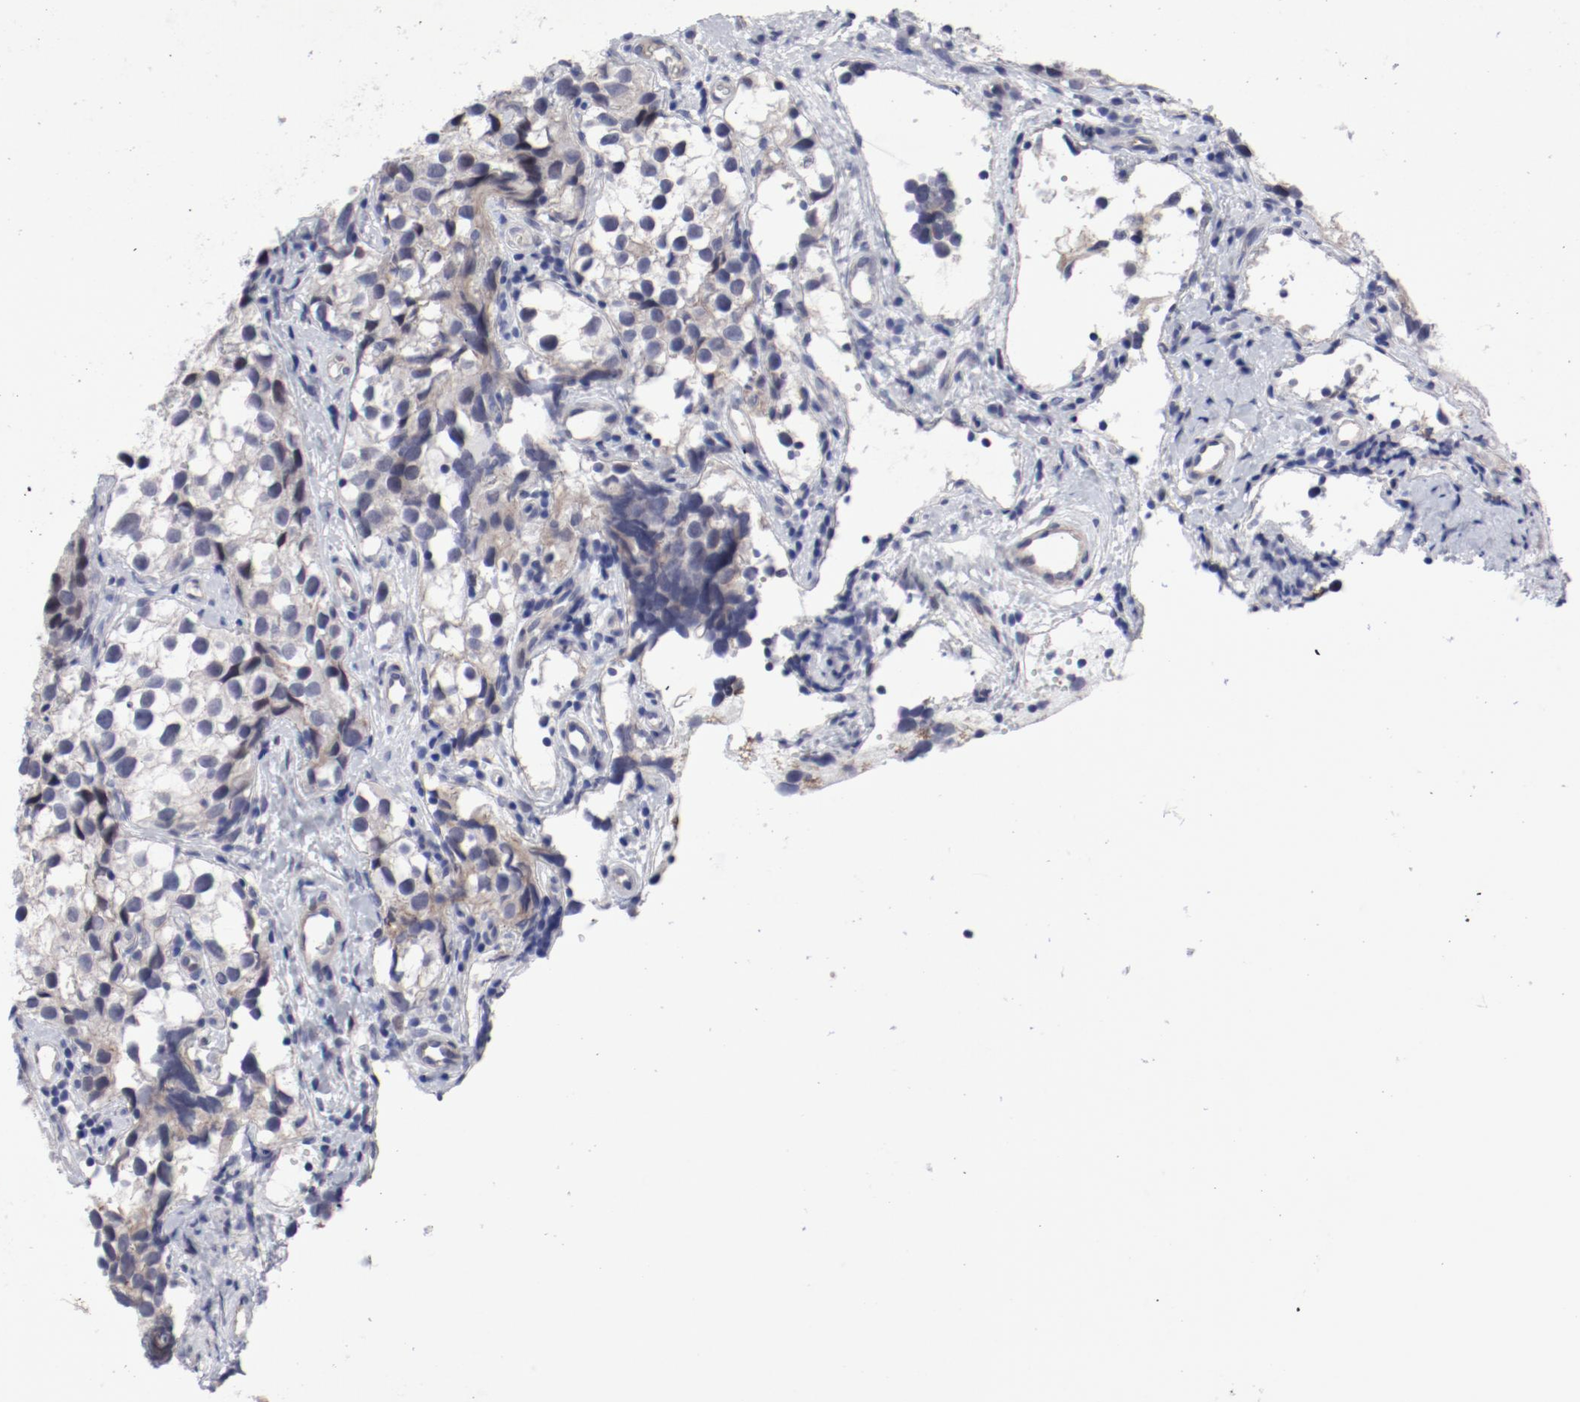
{"staining": {"intensity": "weak", "quantity": "<25%", "location": "cytoplasmic/membranous"}, "tissue": "testis cancer", "cell_type": "Tumor cells", "image_type": "cancer", "snomed": [{"axis": "morphology", "description": "Seminoma, NOS"}, {"axis": "topography", "description": "Testis"}], "caption": "Immunohistochemistry (IHC) of human testis cancer shows no expression in tumor cells. Nuclei are stained in blue.", "gene": "FSCB", "patient": {"sex": "male", "age": 39}}